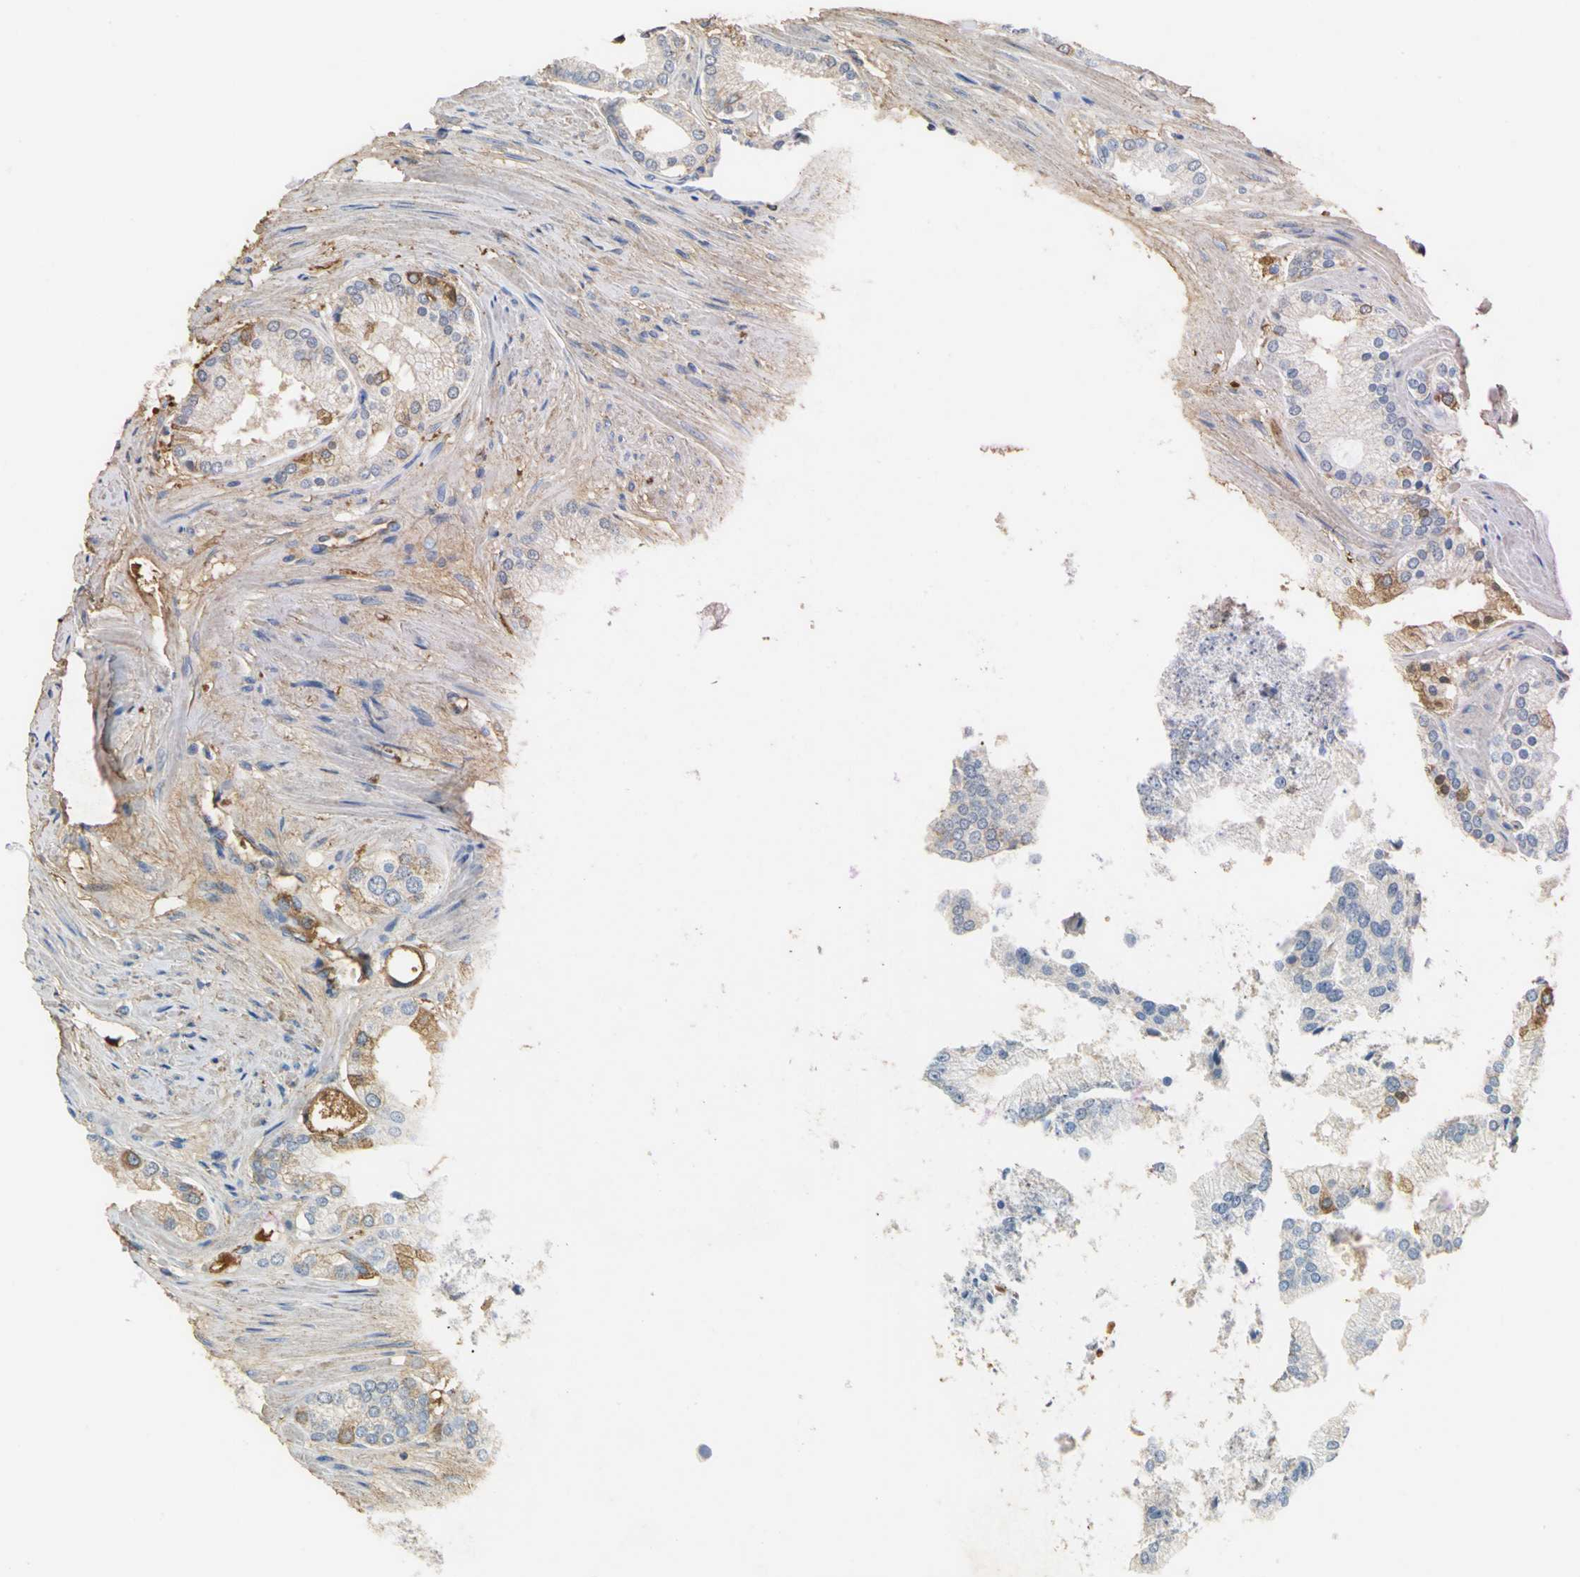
{"staining": {"intensity": "moderate", "quantity": "25%-75%", "location": "cytoplasmic/membranous"}, "tissue": "prostate cancer", "cell_type": "Tumor cells", "image_type": "cancer", "snomed": [{"axis": "morphology", "description": "Adenocarcinoma, High grade"}, {"axis": "topography", "description": "Prostate"}], "caption": "Protein analysis of prostate cancer tissue shows moderate cytoplasmic/membranous positivity in about 25%-75% of tumor cells.", "gene": "GYG2", "patient": {"sex": "male", "age": 61}}